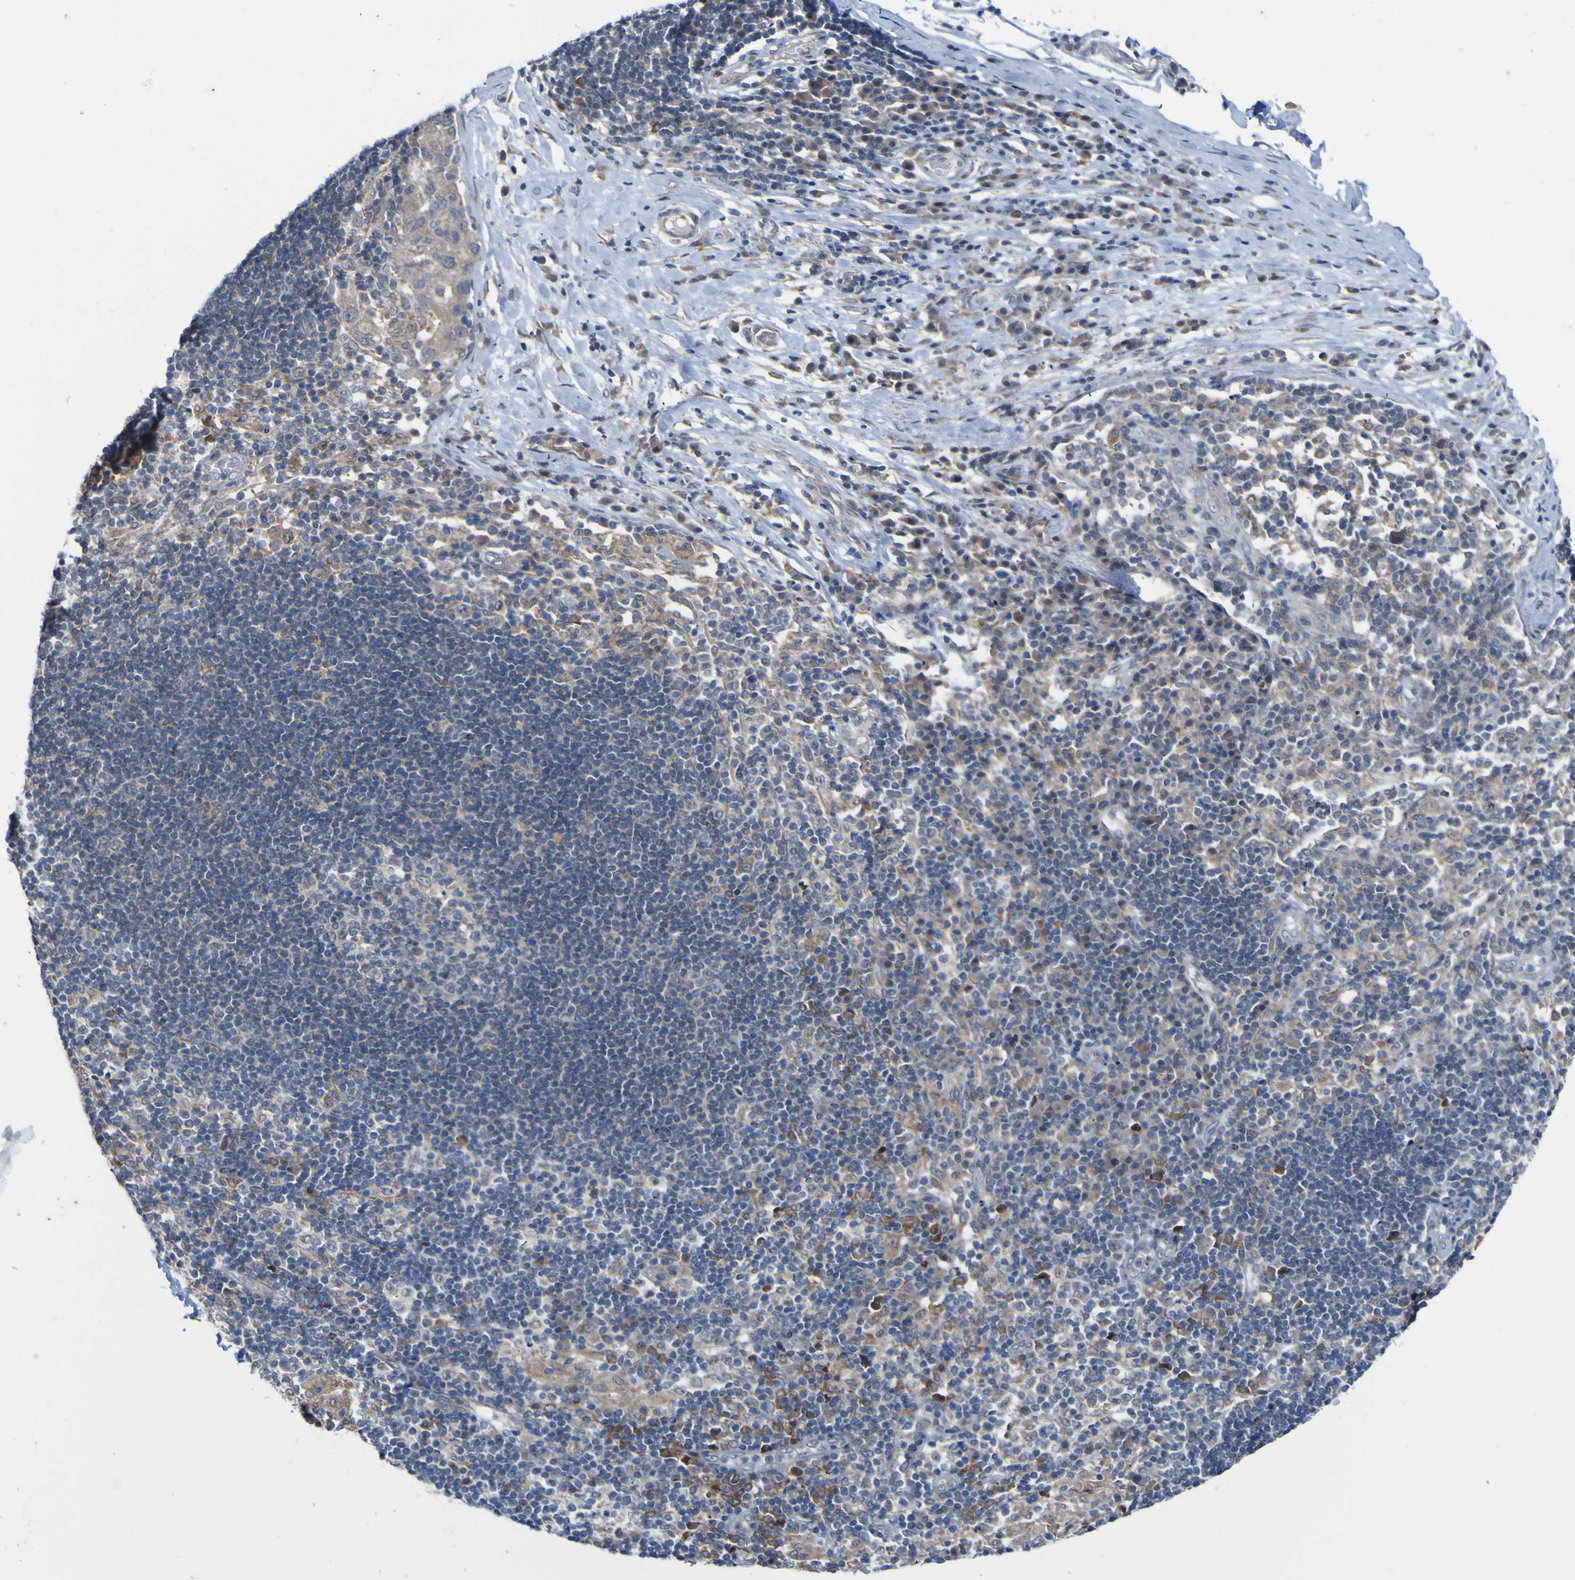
{"staining": {"intensity": "negative", "quantity": "none", "location": "none"}, "tissue": "adipose tissue", "cell_type": "Adipocytes", "image_type": "normal", "snomed": [{"axis": "morphology", "description": "Normal tissue, NOS"}, {"axis": "morphology", "description": "Adenocarcinoma, NOS"}, {"axis": "topography", "description": "Esophagus"}], "caption": "Adipocytes show no significant positivity in unremarkable adipose tissue. (Immunohistochemistry (ihc), brightfield microscopy, high magnification).", "gene": "TNFRSF11A", "patient": {"sex": "male", "age": 62}}